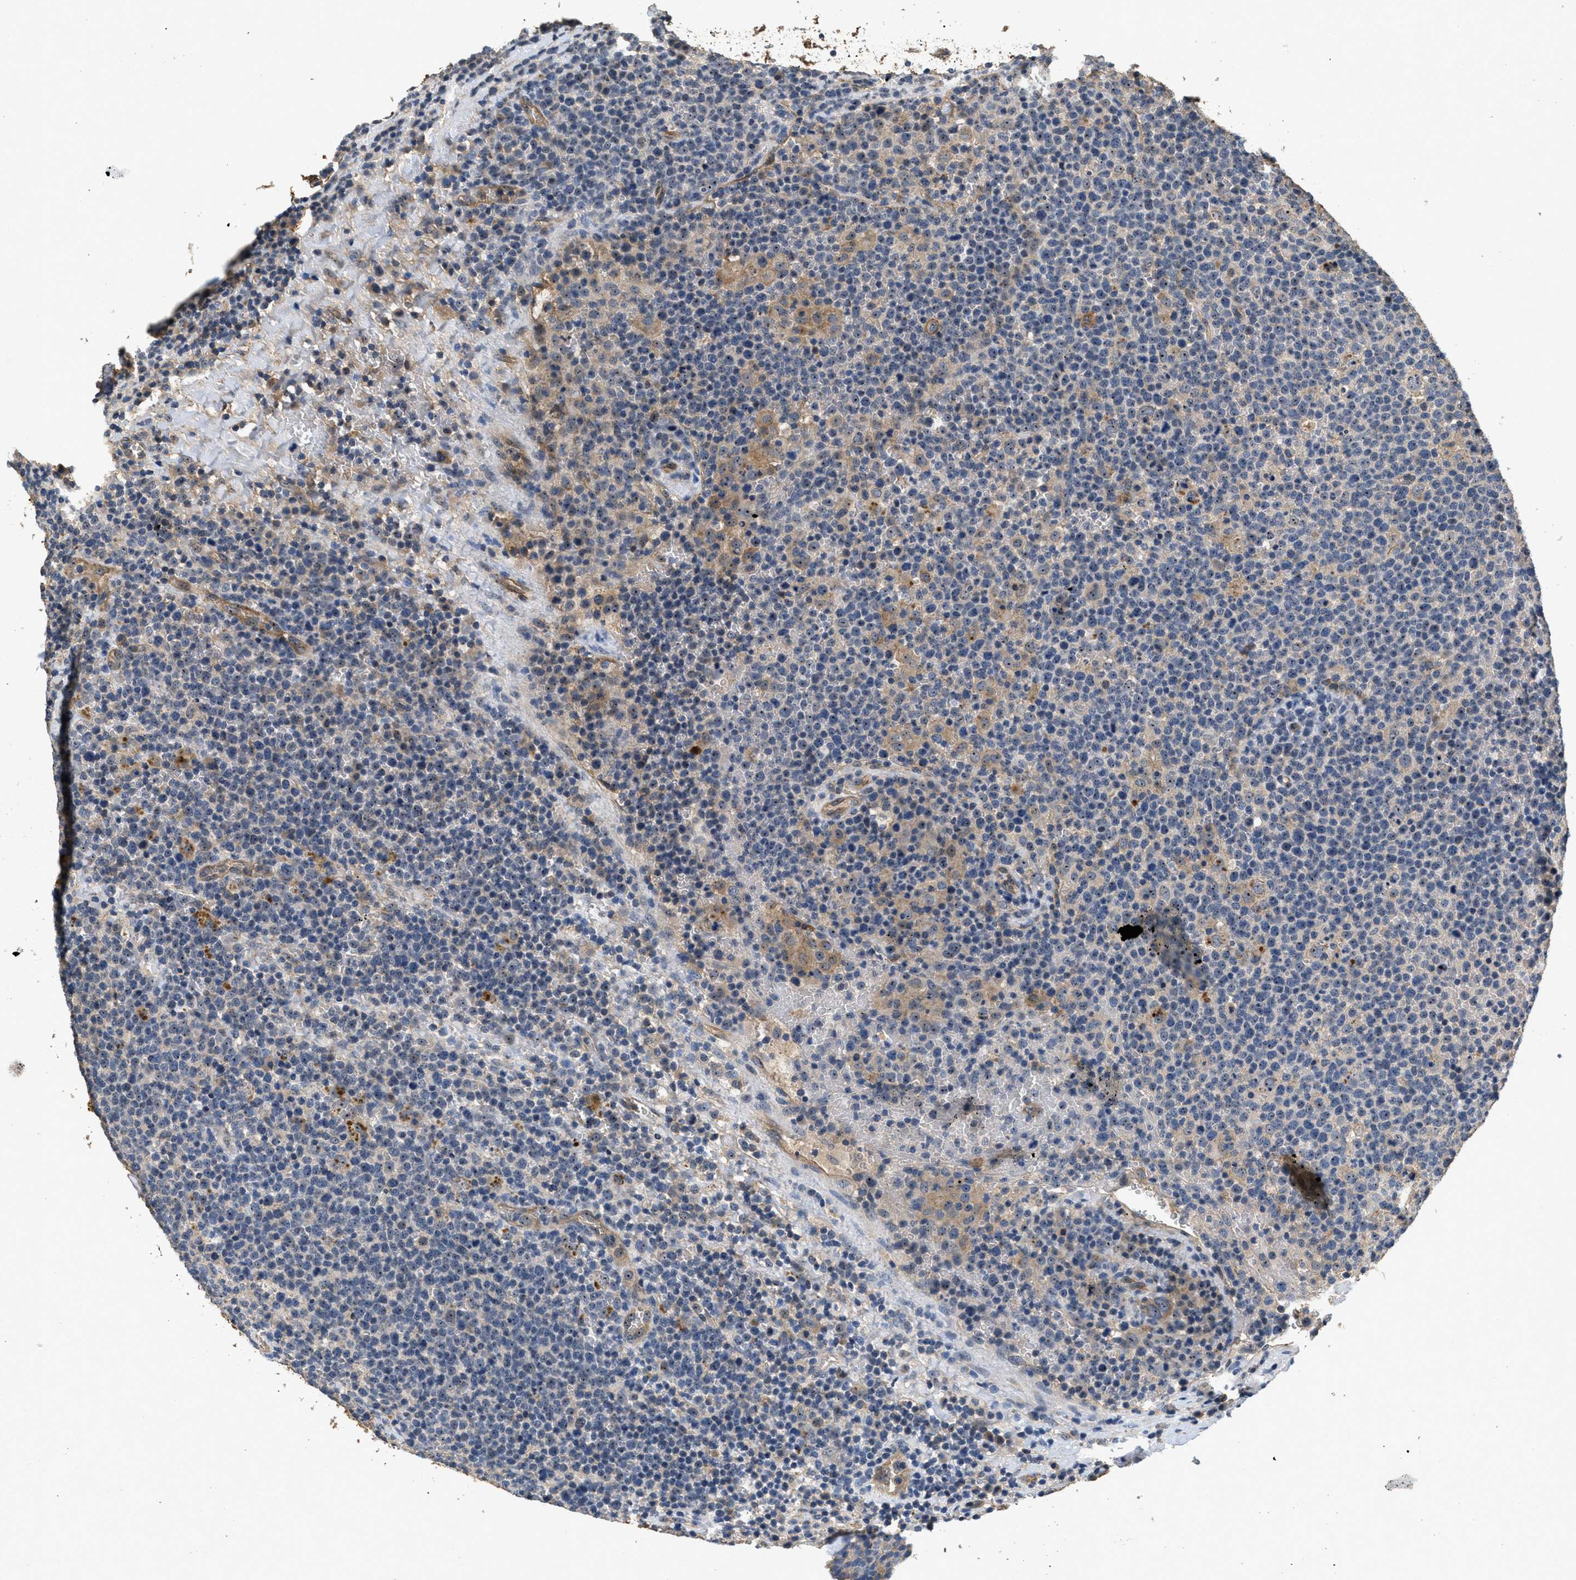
{"staining": {"intensity": "moderate", "quantity": "25%-75%", "location": "nuclear"}, "tissue": "lymphoma", "cell_type": "Tumor cells", "image_type": "cancer", "snomed": [{"axis": "morphology", "description": "Malignant lymphoma, non-Hodgkin's type, High grade"}, {"axis": "topography", "description": "Lymph node"}], "caption": "This micrograph shows IHC staining of human malignant lymphoma, non-Hodgkin's type (high-grade), with medium moderate nuclear expression in about 25%-75% of tumor cells.", "gene": "OSMR", "patient": {"sex": "male", "age": 61}}